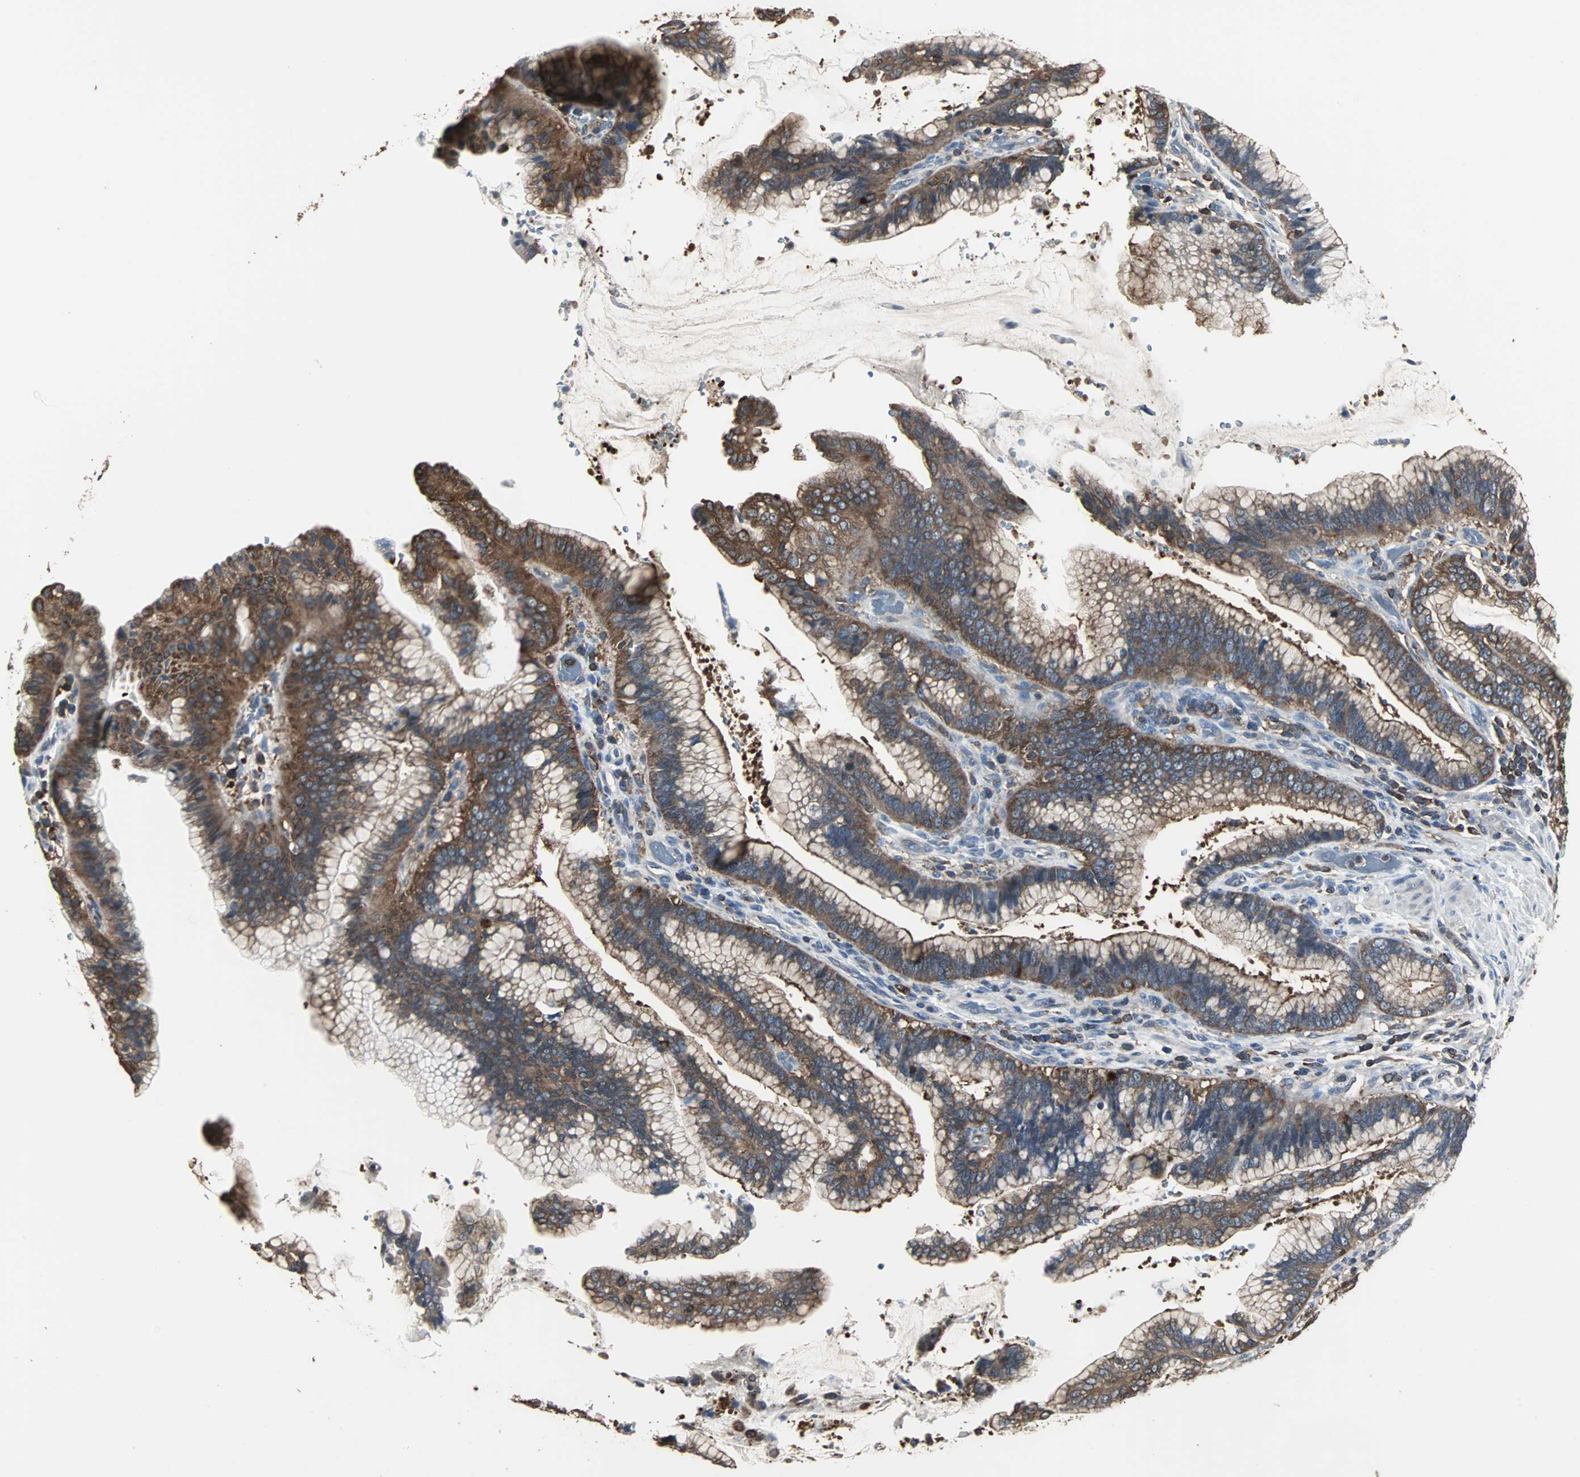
{"staining": {"intensity": "strong", "quantity": ">75%", "location": "cytoplasmic/membranous"}, "tissue": "pancreatic cancer", "cell_type": "Tumor cells", "image_type": "cancer", "snomed": [{"axis": "morphology", "description": "Adenocarcinoma, NOS"}, {"axis": "topography", "description": "Pancreas"}], "caption": "There is high levels of strong cytoplasmic/membranous staining in tumor cells of adenocarcinoma (pancreatic), as demonstrated by immunohistochemical staining (brown color).", "gene": "LRRFIP1", "patient": {"sex": "female", "age": 64}}